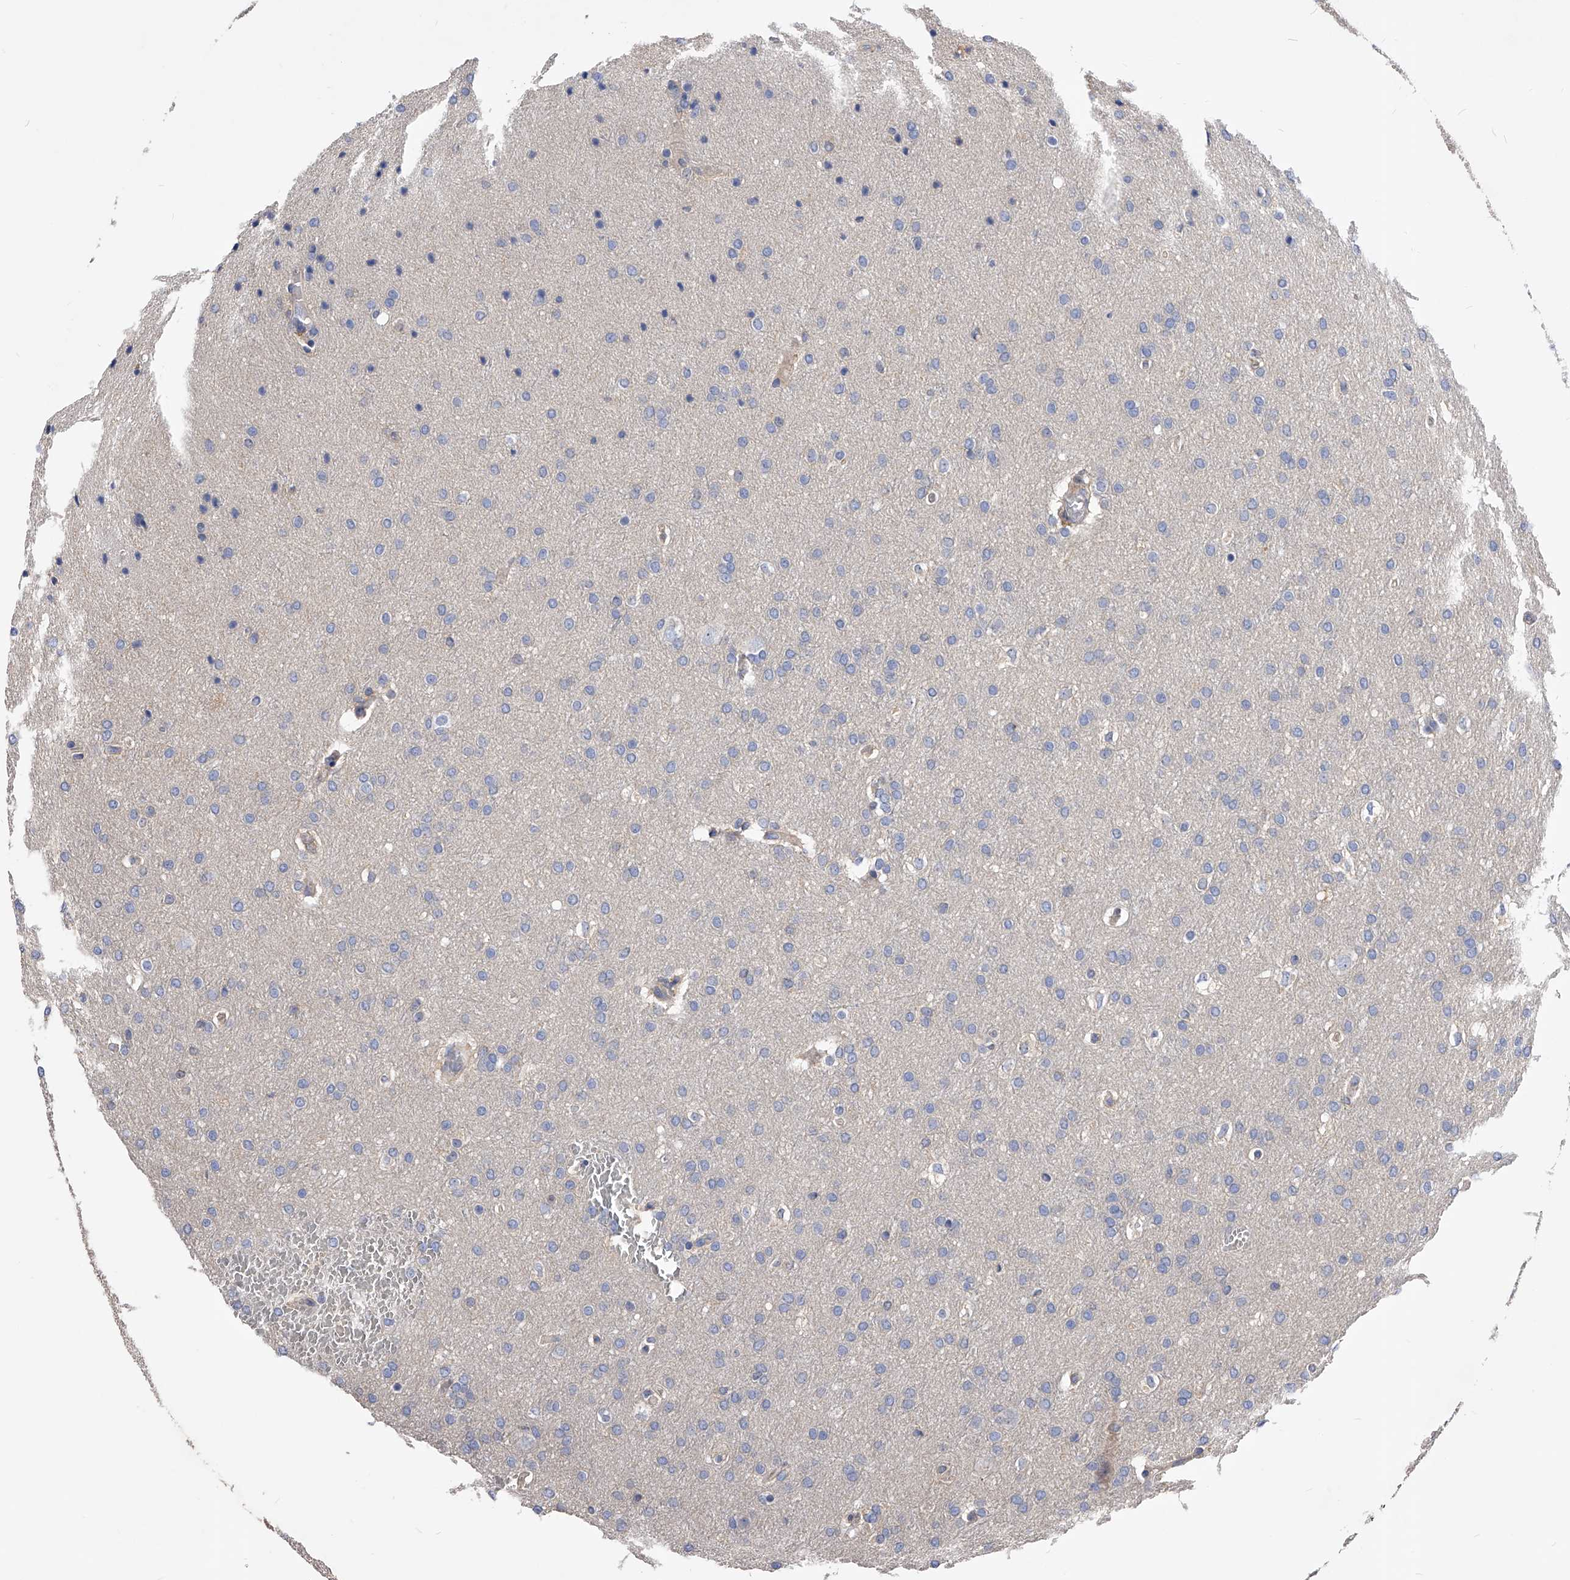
{"staining": {"intensity": "negative", "quantity": "none", "location": "none"}, "tissue": "glioma", "cell_type": "Tumor cells", "image_type": "cancer", "snomed": [{"axis": "morphology", "description": "Glioma, malignant, Low grade"}, {"axis": "topography", "description": "Brain"}], "caption": "This is a micrograph of immunohistochemistry (IHC) staining of malignant glioma (low-grade), which shows no positivity in tumor cells.", "gene": "APEH", "patient": {"sex": "female", "age": 37}}